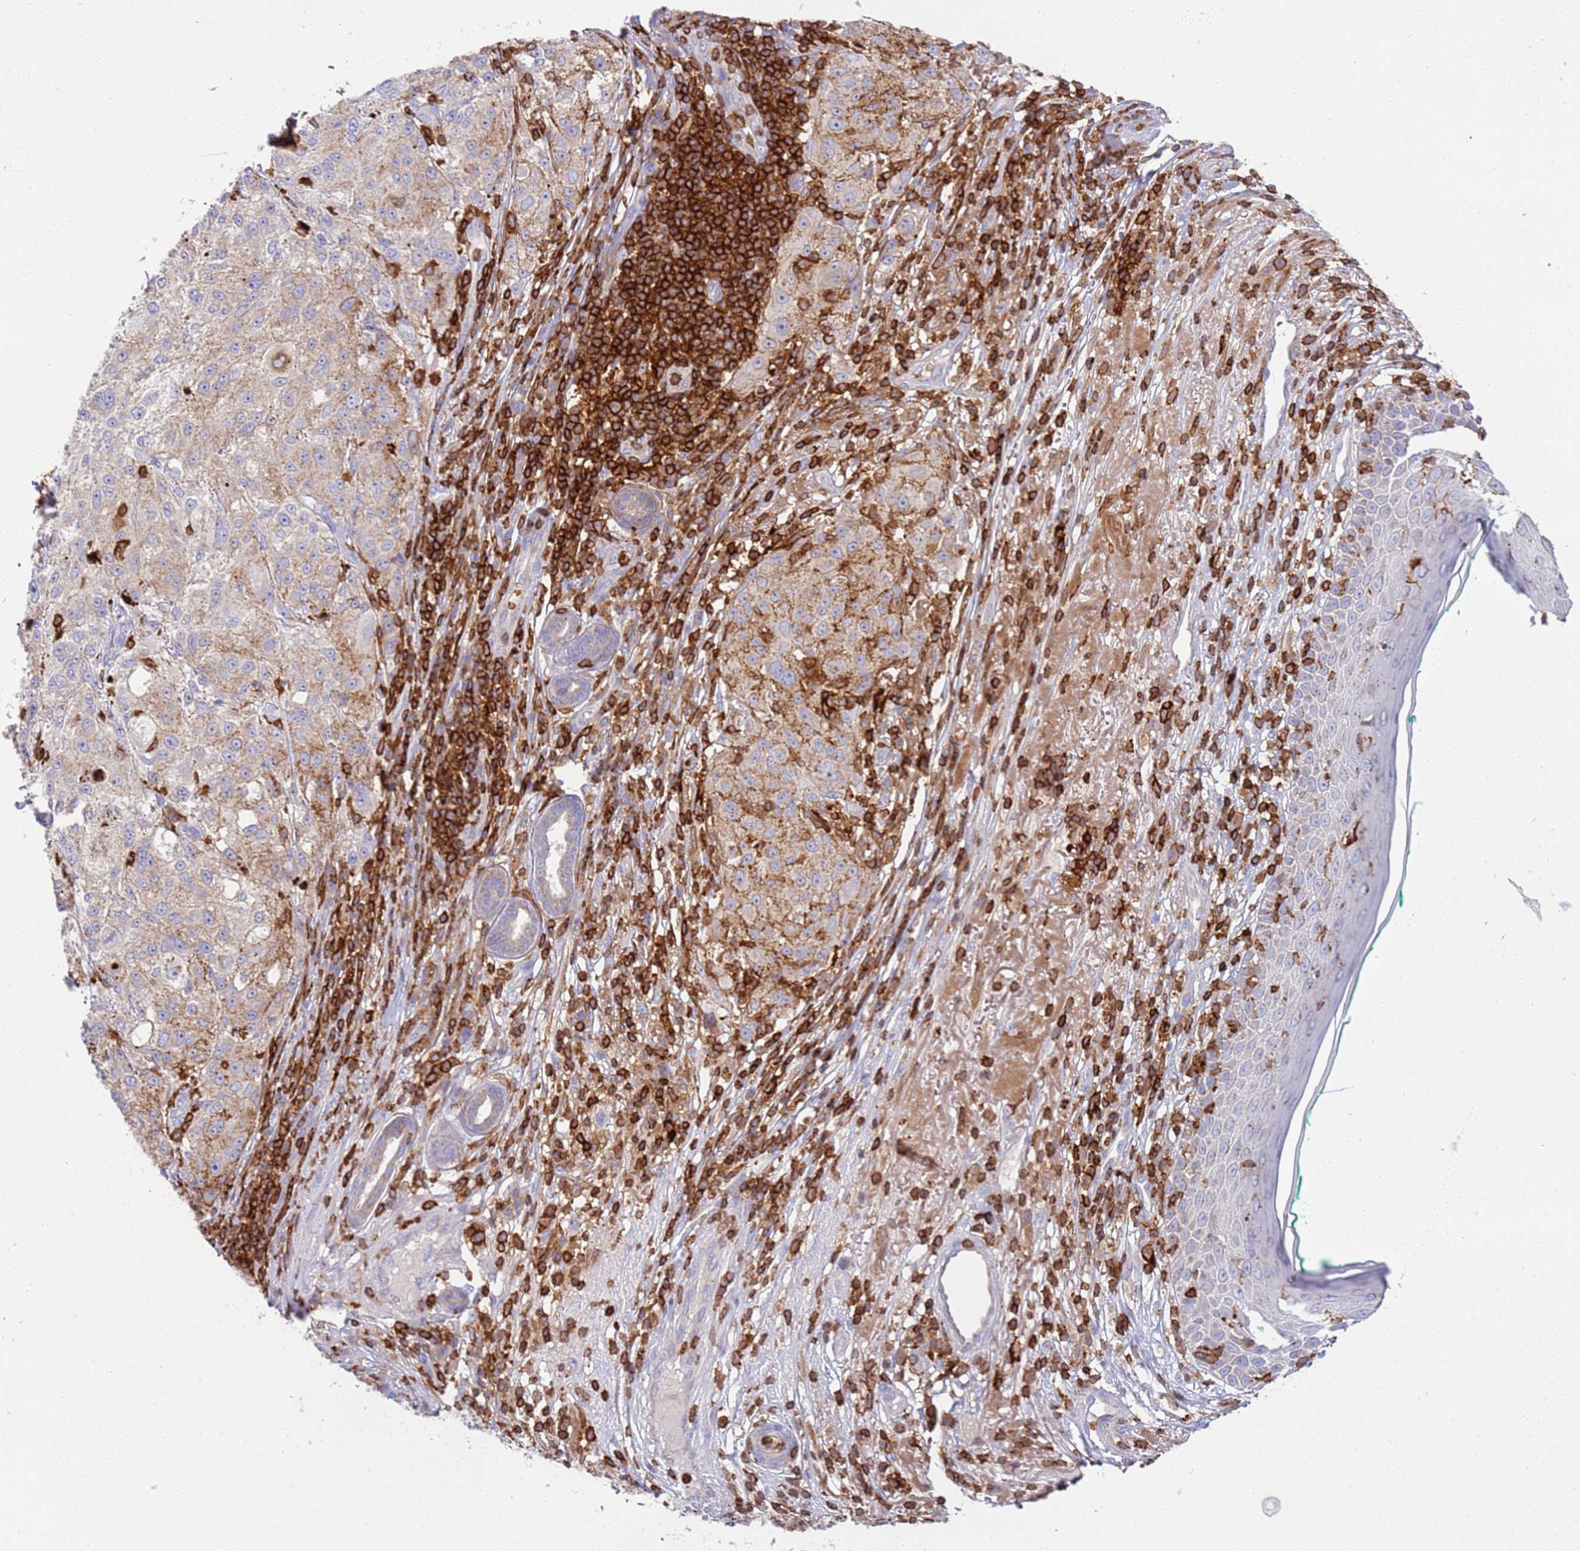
{"staining": {"intensity": "moderate", "quantity": ">75%", "location": "cytoplasmic/membranous"}, "tissue": "melanoma", "cell_type": "Tumor cells", "image_type": "cancer", "snomed": [{"axis": "morphology", "description": "Necrosis, NOS"}, {"axis": "morphology", "description": "Malignant melanoma, NOS"}, {"axis": "topography", "description": "Skin"}], "caption": "A medium amount of moderate cytoplasmic/membranous positivity is present in approximately >75% of tumor cells in melanoma tissue. (Brightfield microscopy of DAB IHC at high magnification).", "gene": "TTPAL", "patient": {"sex": "female", "age": 87}}